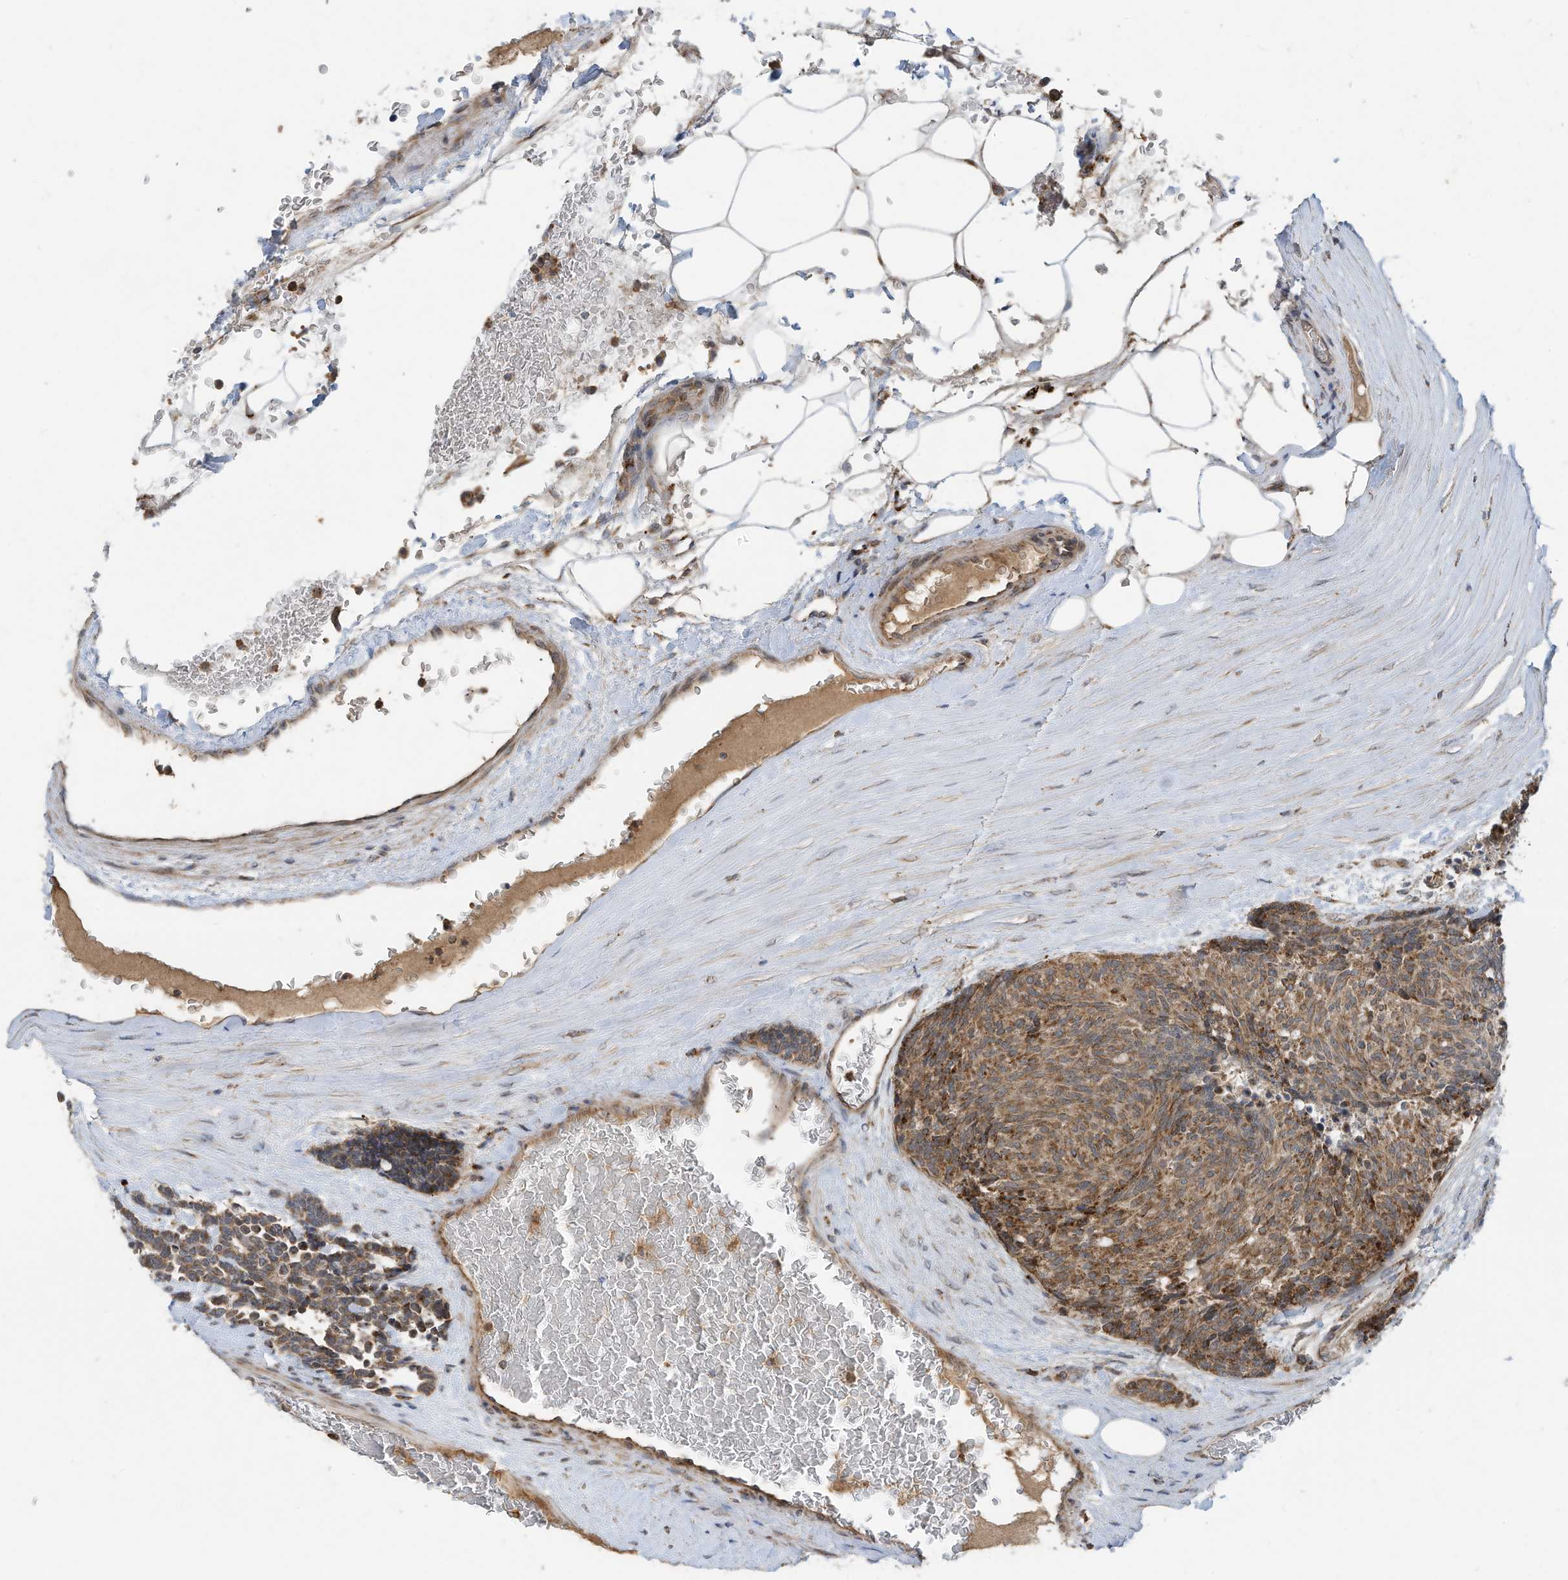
{"staining": {"intensity": "moderate", "quantity": ">75%", "location": "cytoplasmic/membranous"}, "tissue": "carcinoid", "cell_type": "Tumor cells", "image_type": "cancer", "snomed": [{"axis": "morphology", "description": "Carcinoid, malignant, NOS"}, {"axis": "topography", "description": "Pancreas"}], "caption": "This is an image of IHC staining of carcinoid, which shows moderate staining in the cytoplasmic/membranous of tumor cells.", "gene": "C2orf74", "patient": {"sex": "female", "age": 54}}